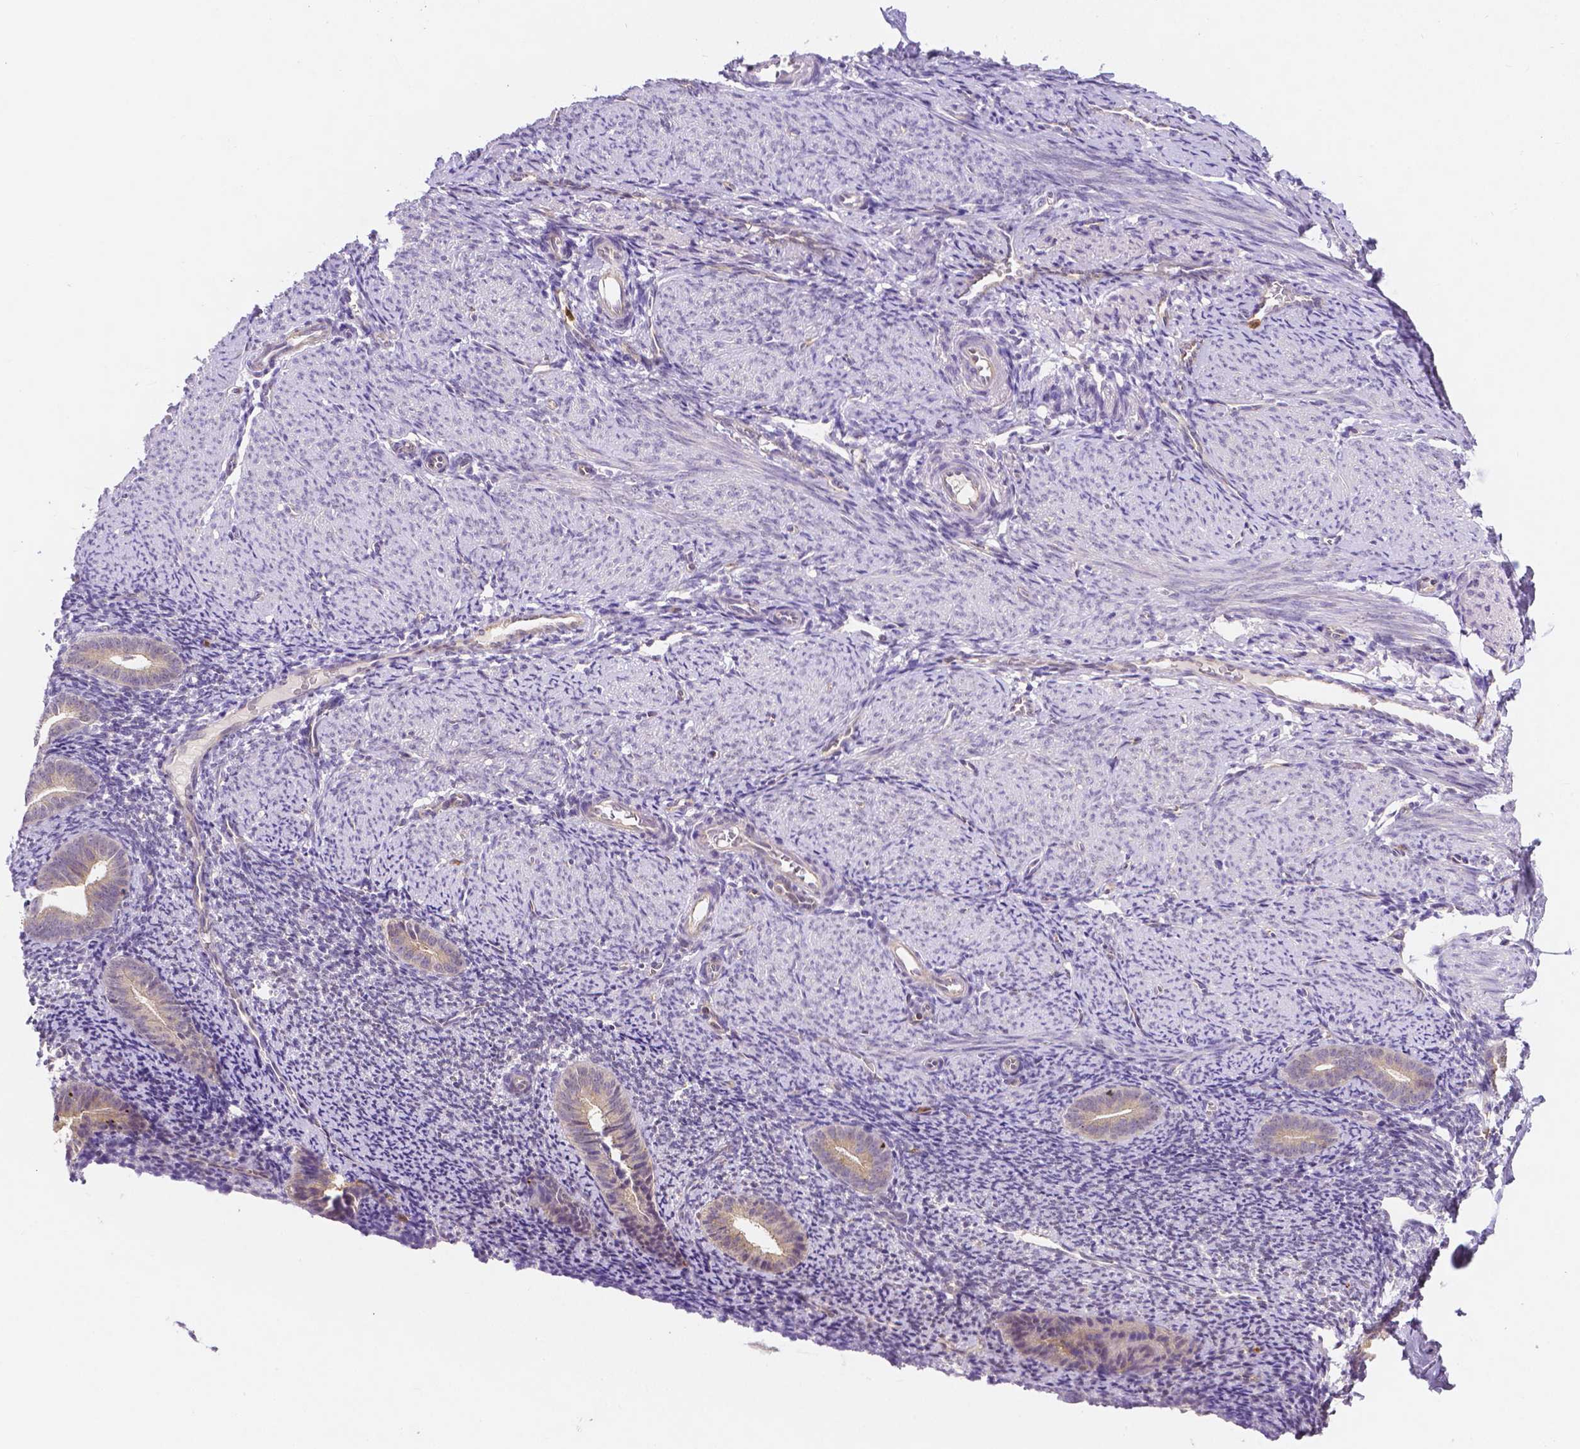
{"staining": {"intensity": "negative", "quantity": "none", "location": "none"}, "tissue": "endometrium", "cell_type": "Cells in endometrial stroma", "image_type": "normal", "snomed": [{"axis": "morphology", "description": "Normal tissue, NOS"}, {"axis": "topography", "description": "Endometrium"}], "caption": "Micrograph shows no protein positivity in cells in endometrial stroma of unremarkable endometrium. The staining was performed using DAB (3,3'-diaminobenzidine) to visualize the protein expression in brown, while the nuclei were stained in blue with hematoxylin (Magnification: 20x).", "gene": "ZNRD2", "patient": {"sex": "female", "age": 39}}